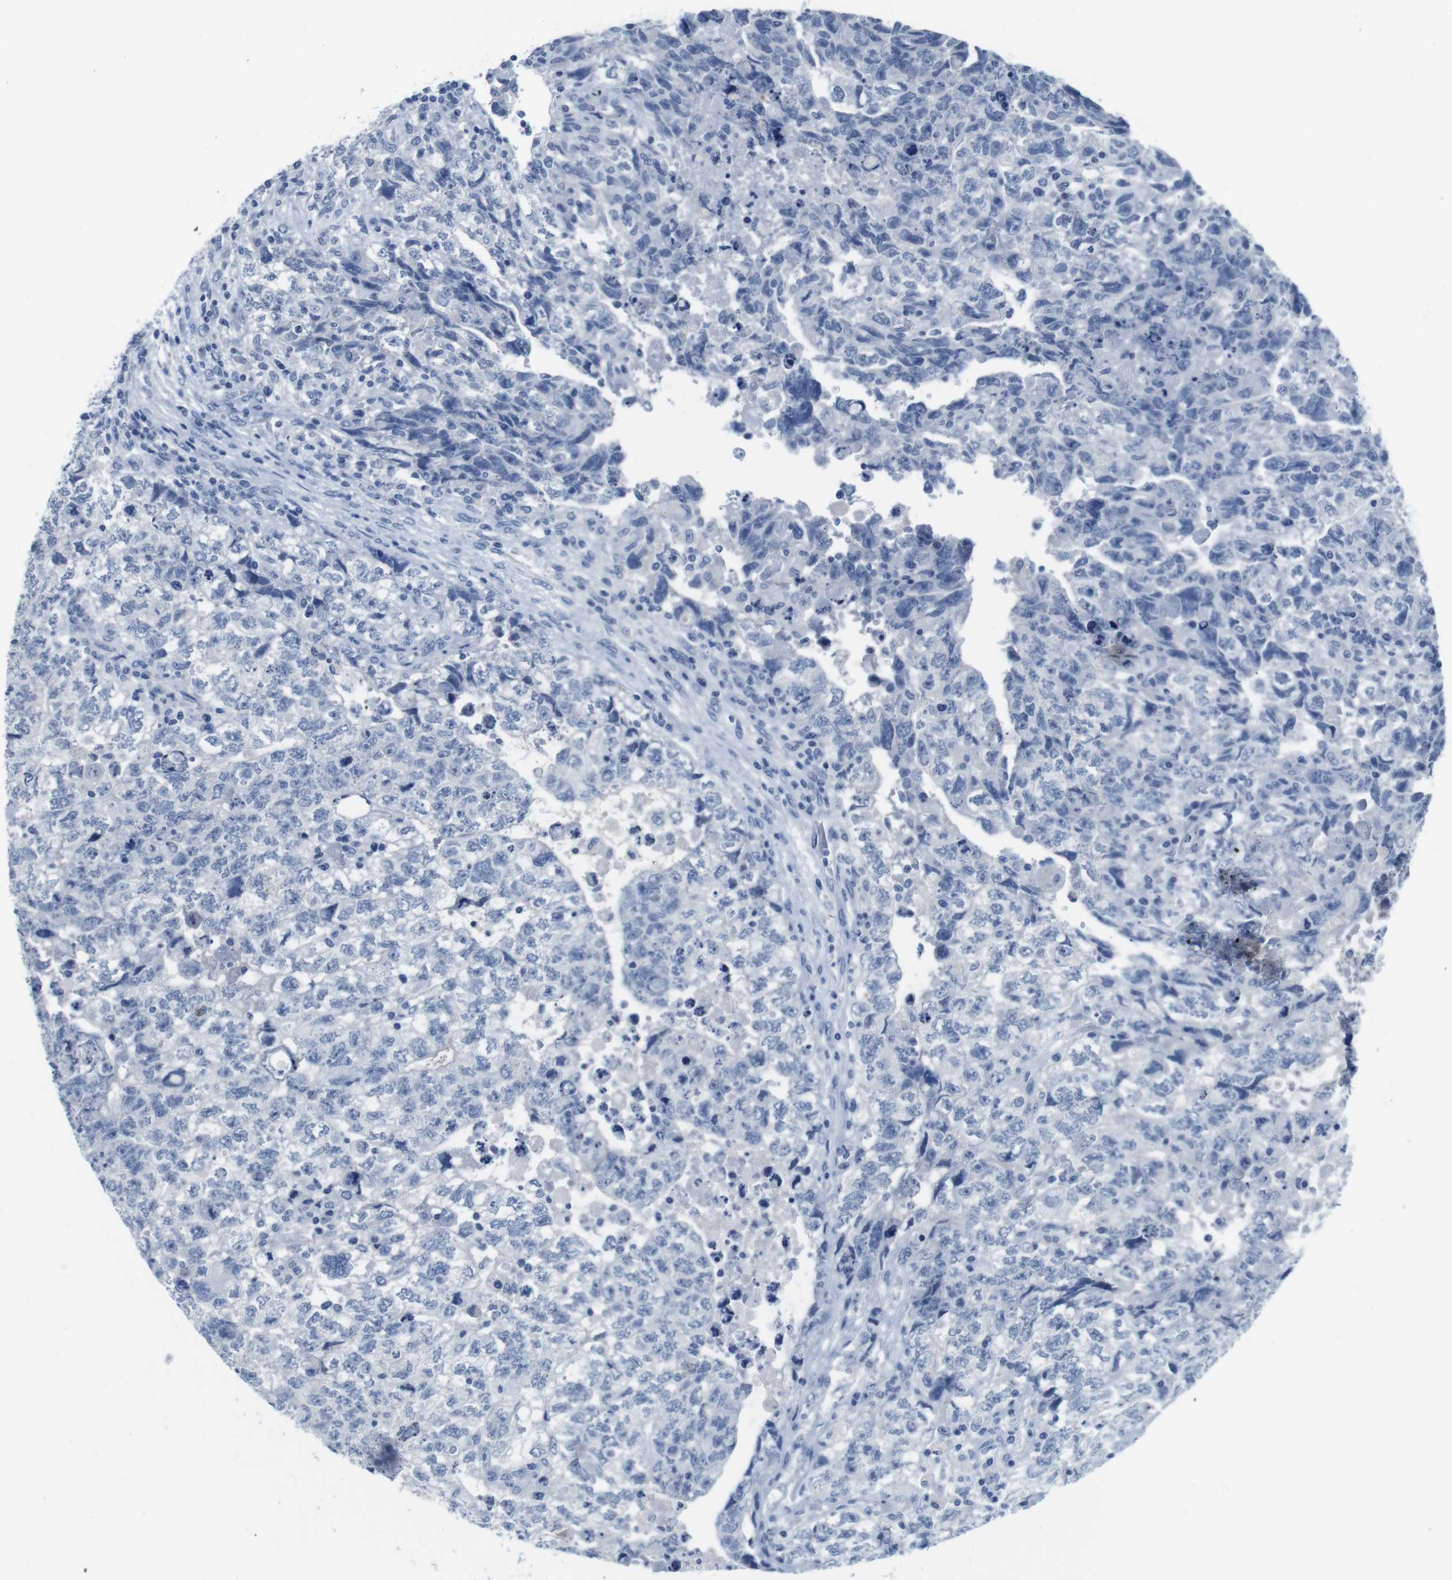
{"staining": {"intensity": "negative", "quantity": "none", "location": "none"}, "tissue": "testis cancer", "cell_type": "Tumor cells", "image_type": "cancer", "snomed": [{"axis": "morphology", "description": "Carcinoma, Embryonal, NOS"}, {"axis": "topography", "description": "Testis"}], "caption": "Testis embryonal carcinoma was stained to show a protein in brown. There is no significant positivity in tumor cells.", "gene": "MAP6", "patient": {"sex": "male", "age": 36}}